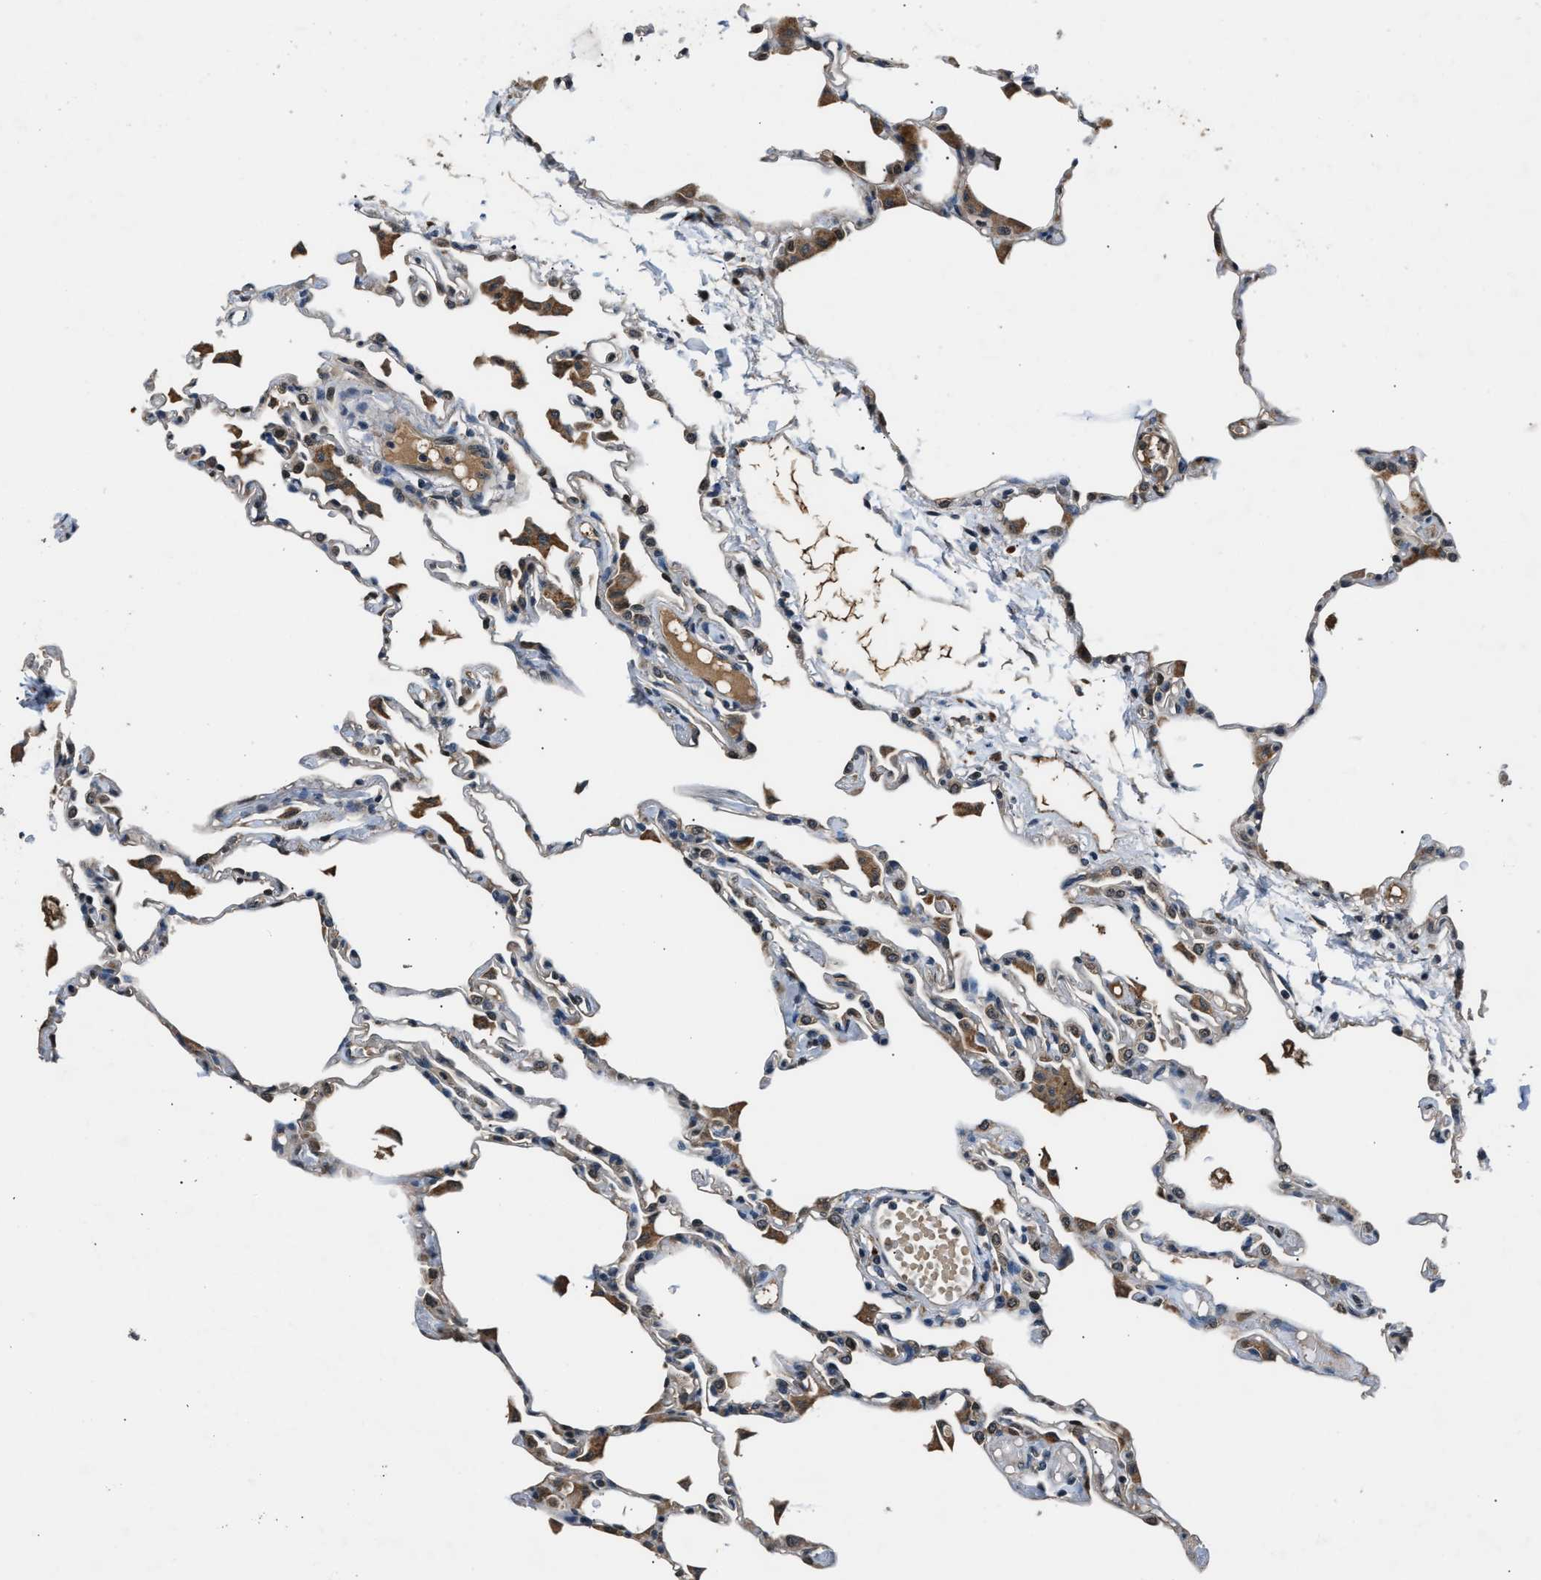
{"staining": {"intensity": "moderate", "quantity": "<25%", "location": "cytoplasmic/membranous"}, "tissue": "lung", "cell_type": "Alveolar cells", "image_type": "normal", "snomed": [{"axis": "morphology", "description": "Normal tissue, NOS"}, {"axis": "topography", "description": "Lung"}], "caption": "Alveolar cells reveal low levels of moderate cytoplasmic/membranous staining in about <25% of cells in normal human lung.", "gene": "TP53I3", "patient": {"sex": "female", "age": 49}}